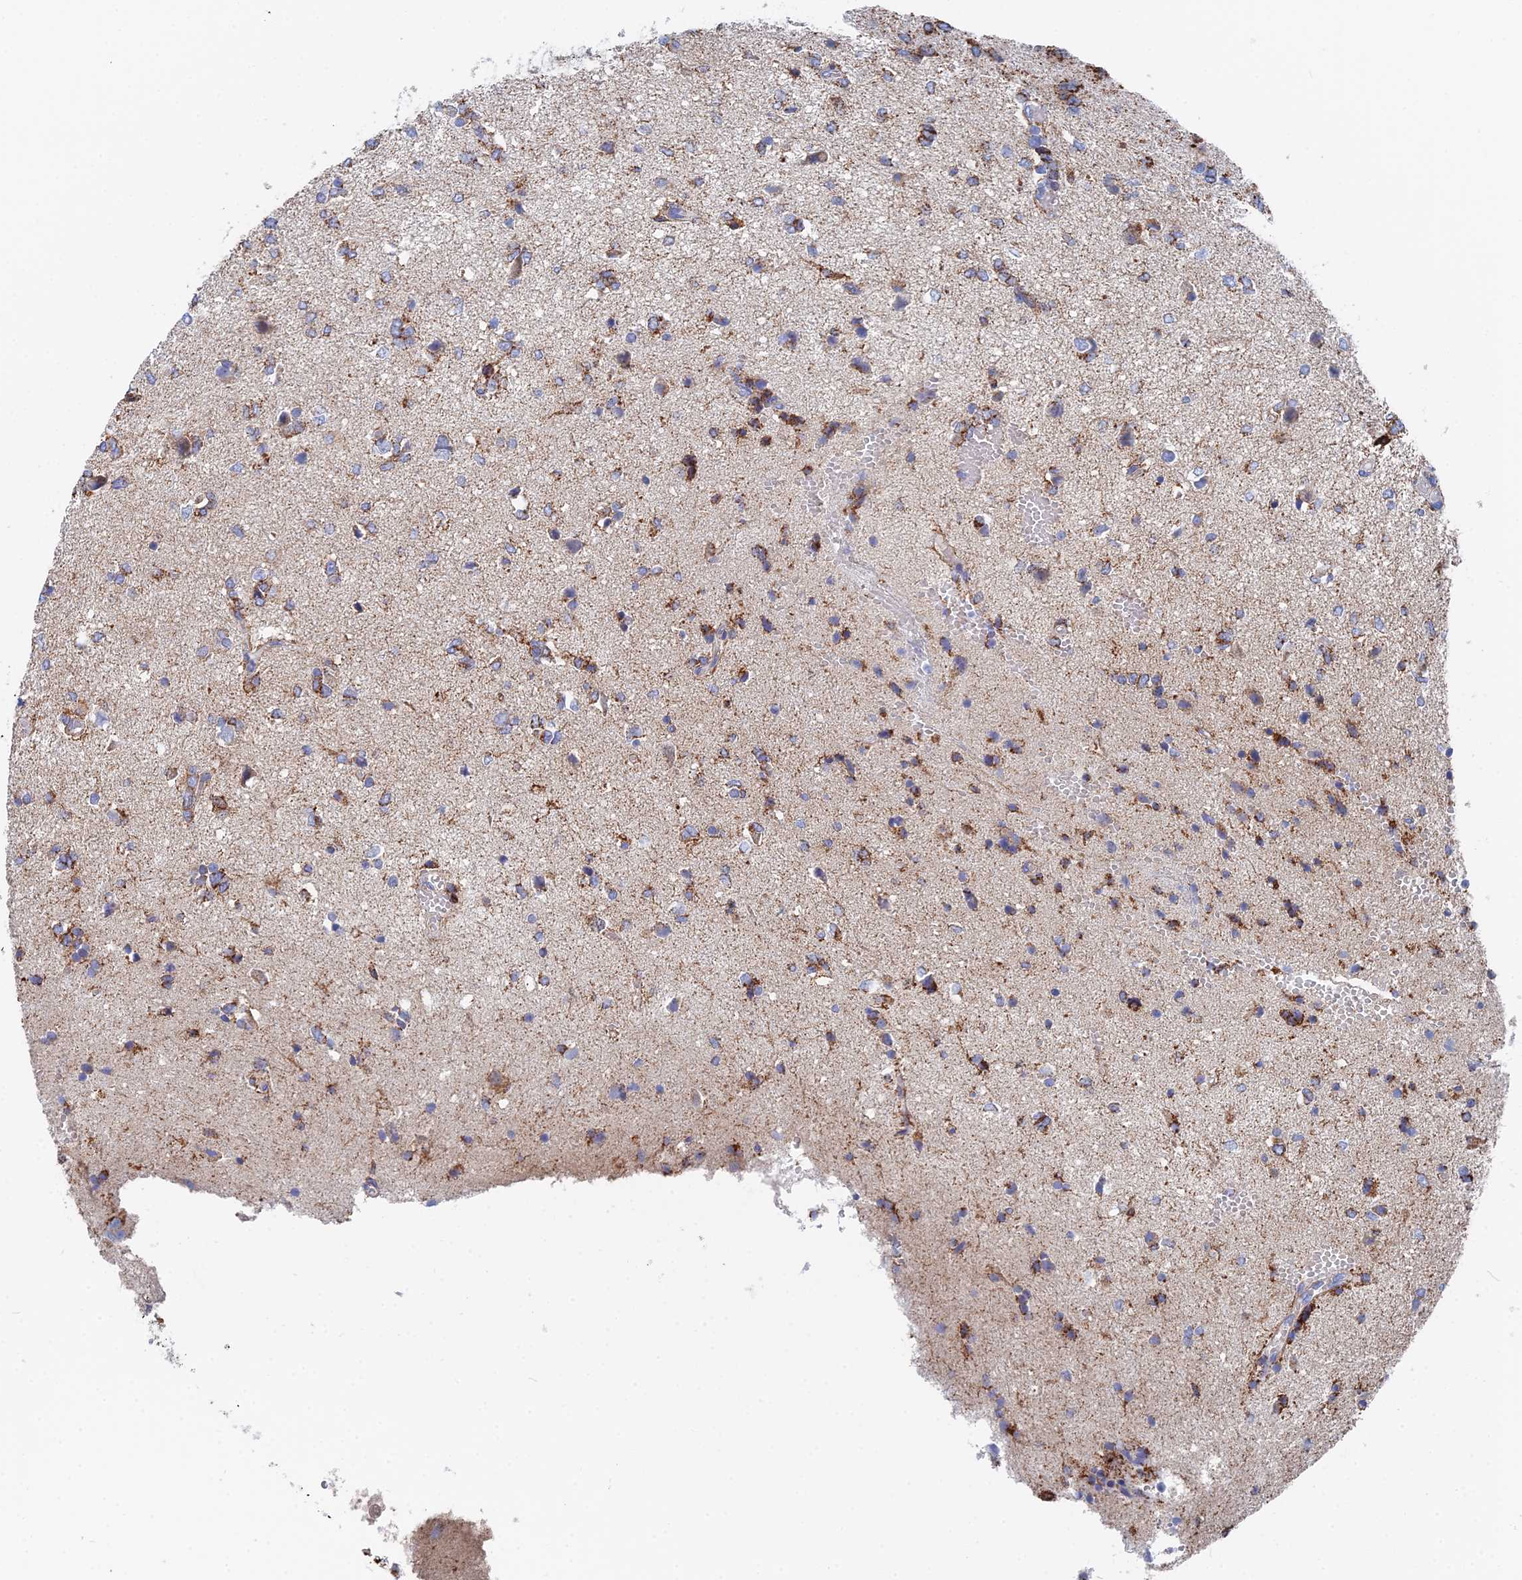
{"staining": {"intensity": "moderate", "quantity": ">75%", "location": "cytoplasmic/membranous"}, "tissue": "glioma", "cell_type": "Tumor cells", "image_type": "cancer", "snomed": [{"axis": "morphology", "description": "Glioma, malignant, High grade"}, {"axis": "topography", "description": "Brain"}], "caption": "Tumor cells reveal medium levels of moderate cytoplasmic/membranous positivity in approximately >75% of cells in human malignant glioma (high-grade).", "gene": "IFT80", "patient": {"sex": "female", "age": 59}}